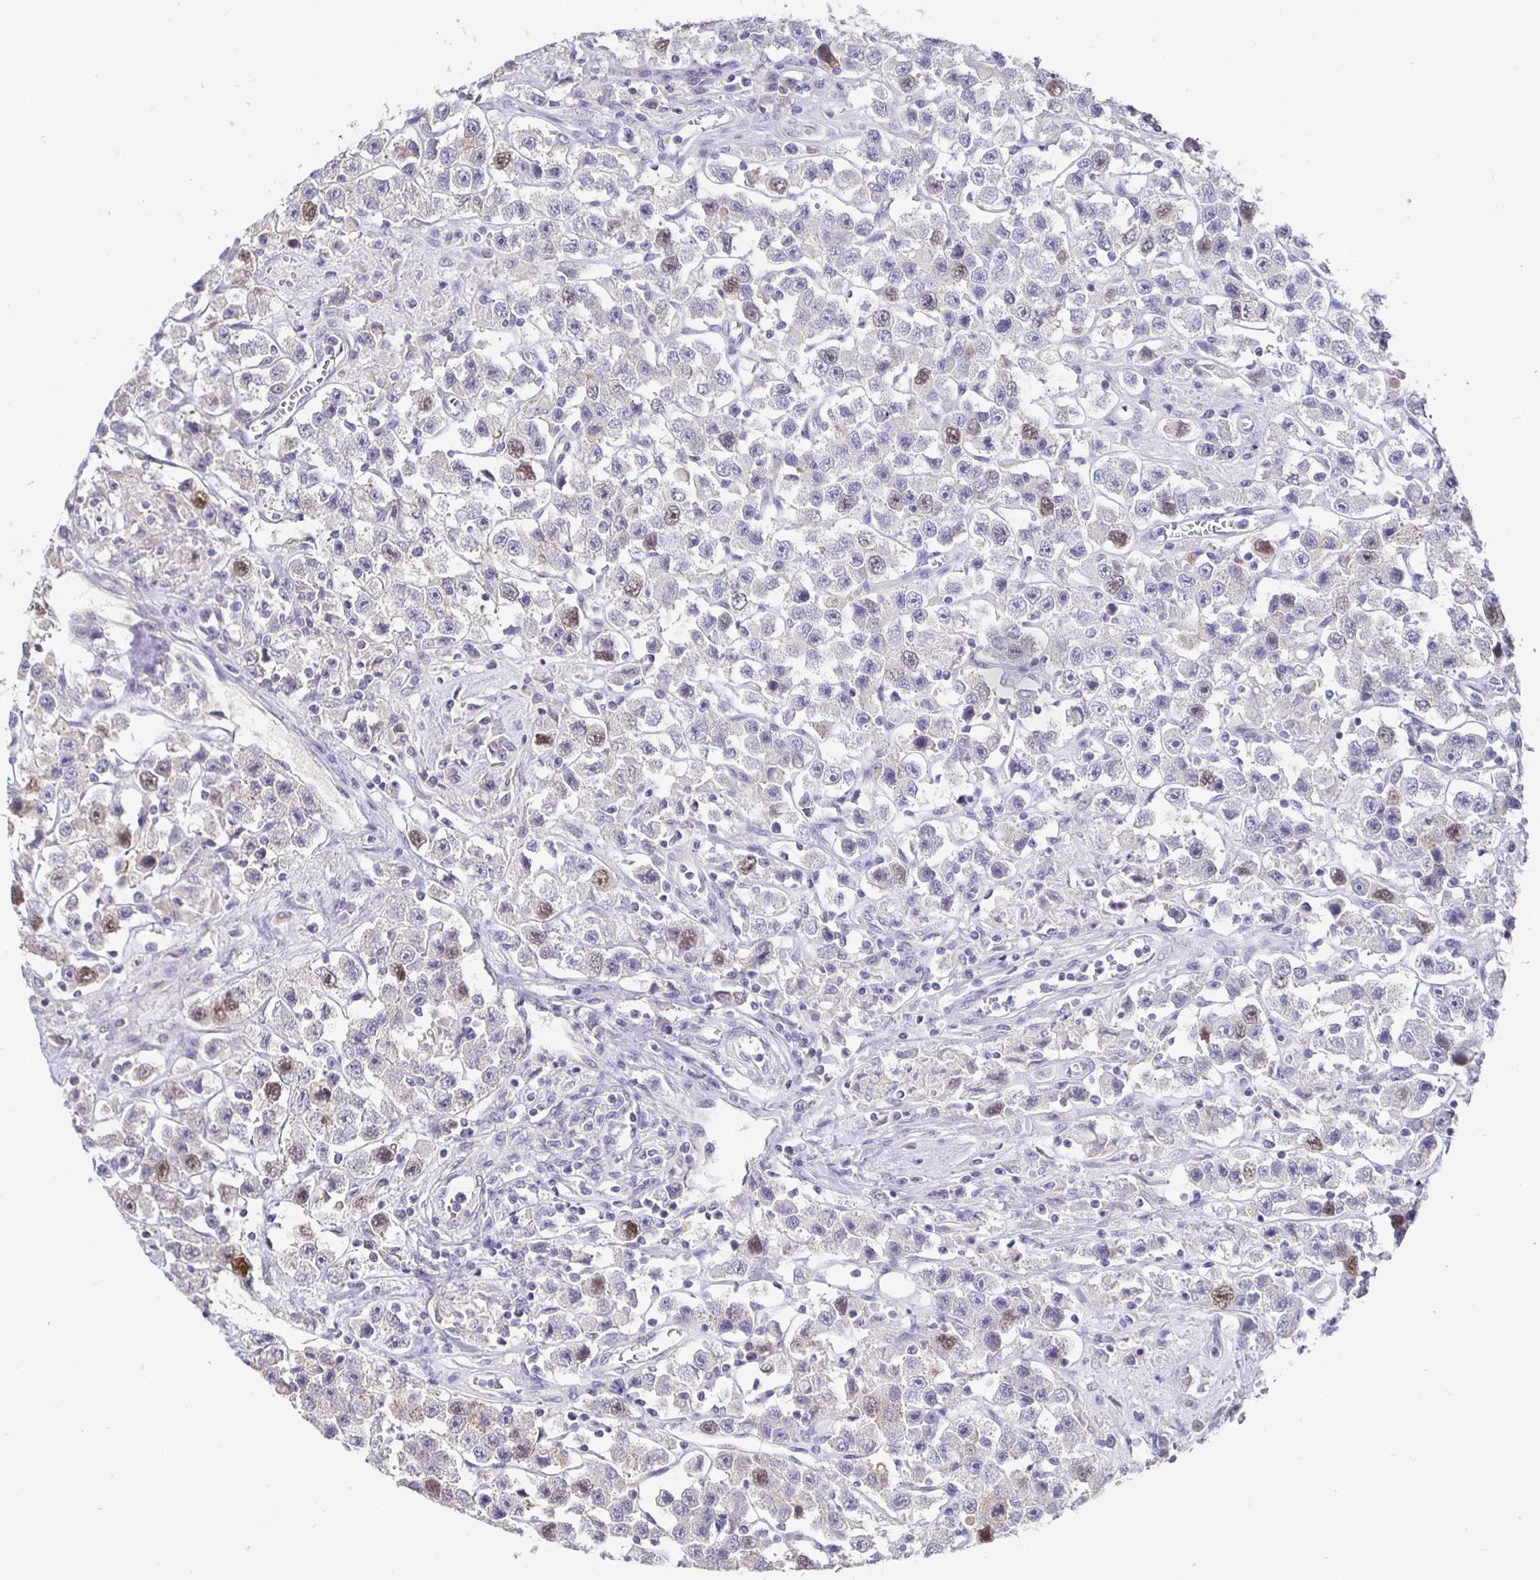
{"staining": {"intensity": "moderate", "quantity": "<25%", "location": "nuclear"}, "tissue": "testis cancer", "cell_type": "Tumor cells", "image_type": "cancer", "snomed": [{"axis": "morphology", "description": "Seminoma, NOS"}, {"axis": "topography", "description": "Testis"}], "caption": "A low amount of moderate nuclear positivity is present in approximately <25% of tumor cells in testis cancer (seminoma) tissue. (IHC, brightfield microscopy, high magnification).", "gene": "ANLN", "patient": {"sex": "male", "age": 45}}